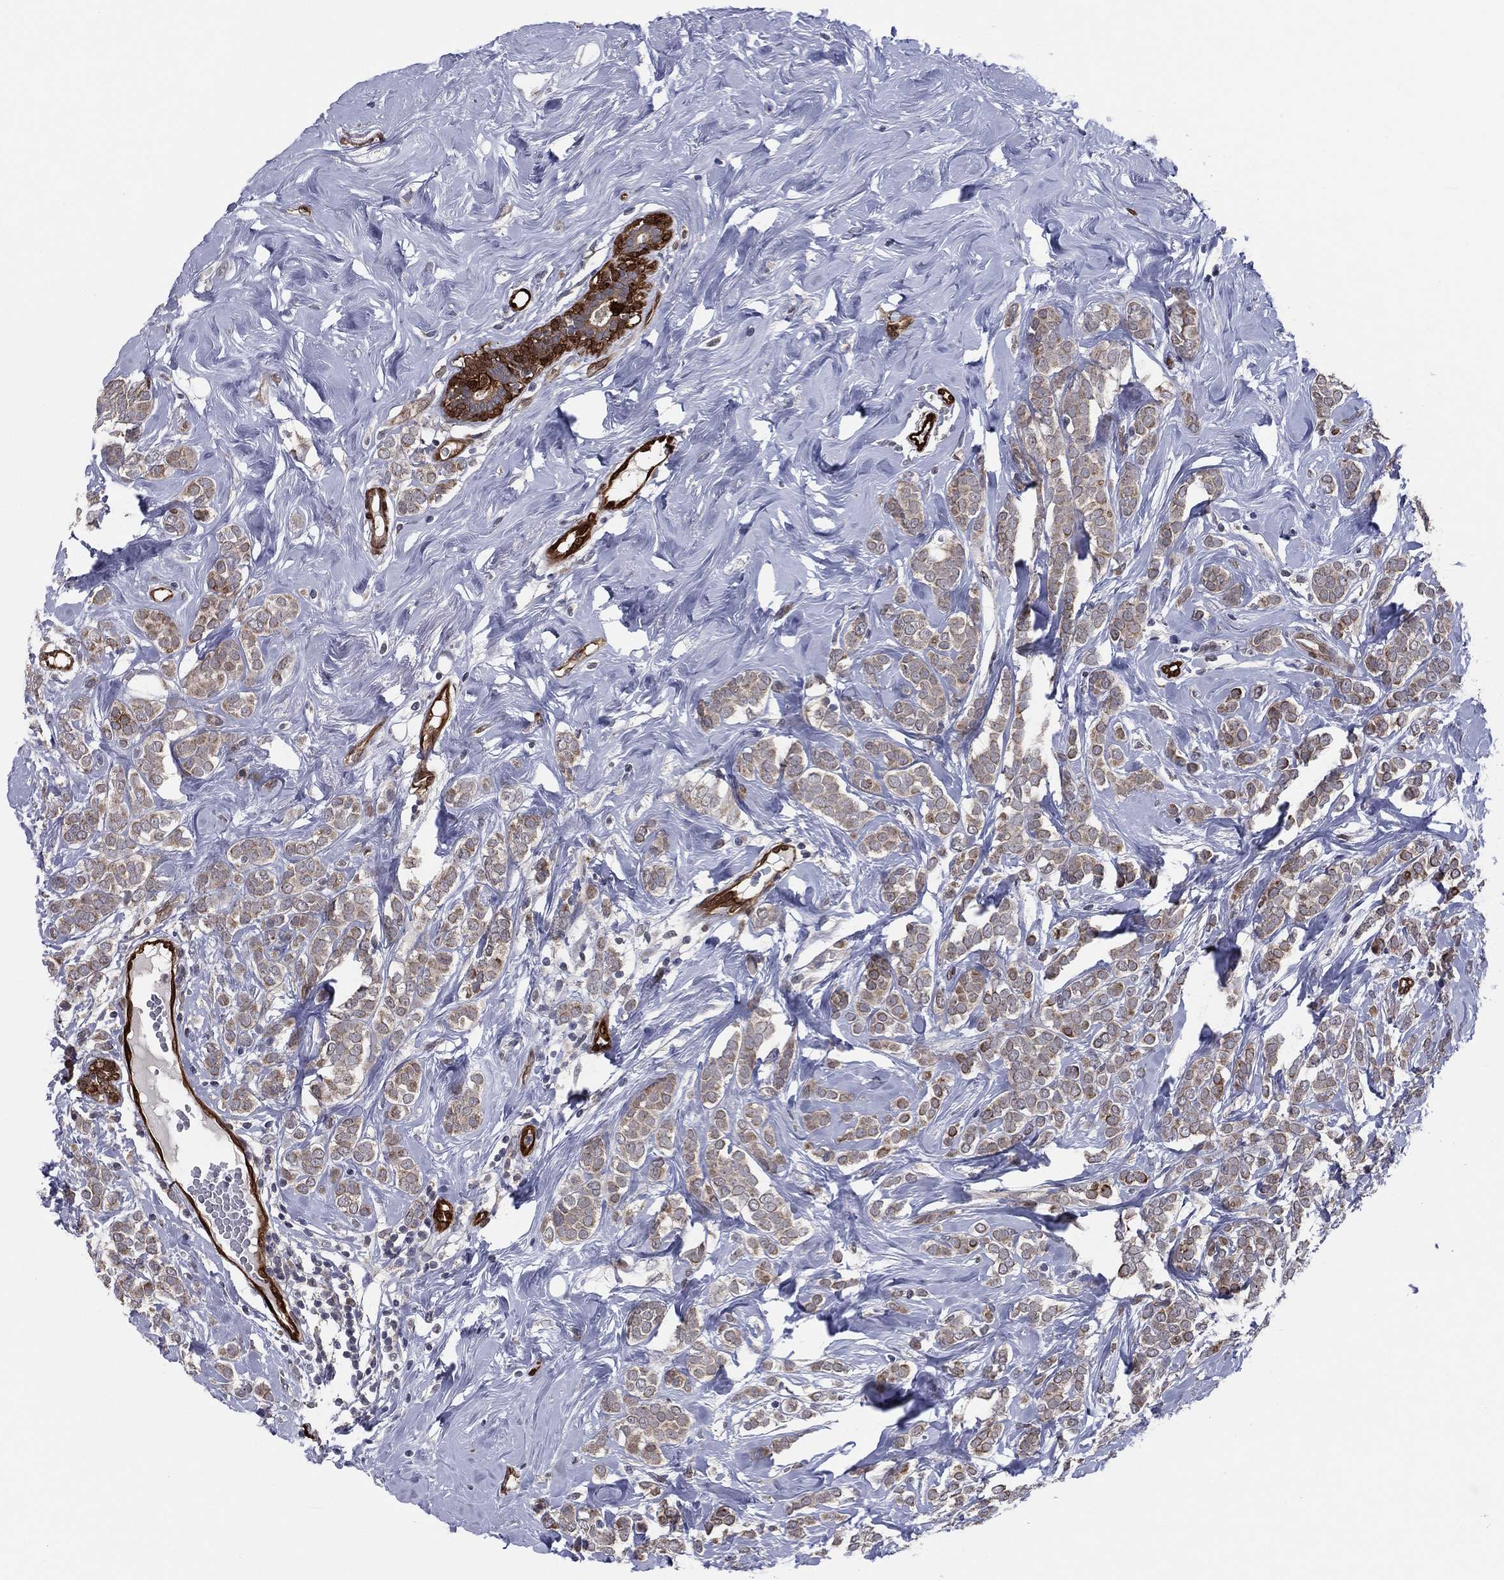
{"staining": {"intensity": "weak", "quantity": "25%-75%", "location": "cytoplasmic/membranous"}, "tissue": "breast cancer", "cell_type": "Tumor cells", "image_type": "cancer", "snomed": [{"axis": "morphology", "description": "Lobular carcinoma"}, {"axis": "topography", "description": "Breast"}], "caption": "Breast lobular carcinoma was stained to show a protein in brown. There is low levels of weak cytoplasmic/membranous staining in about 25%-75% of tumor cells.", "gene": "SNCG", "patient": {"sex": "female", "age": 49}}